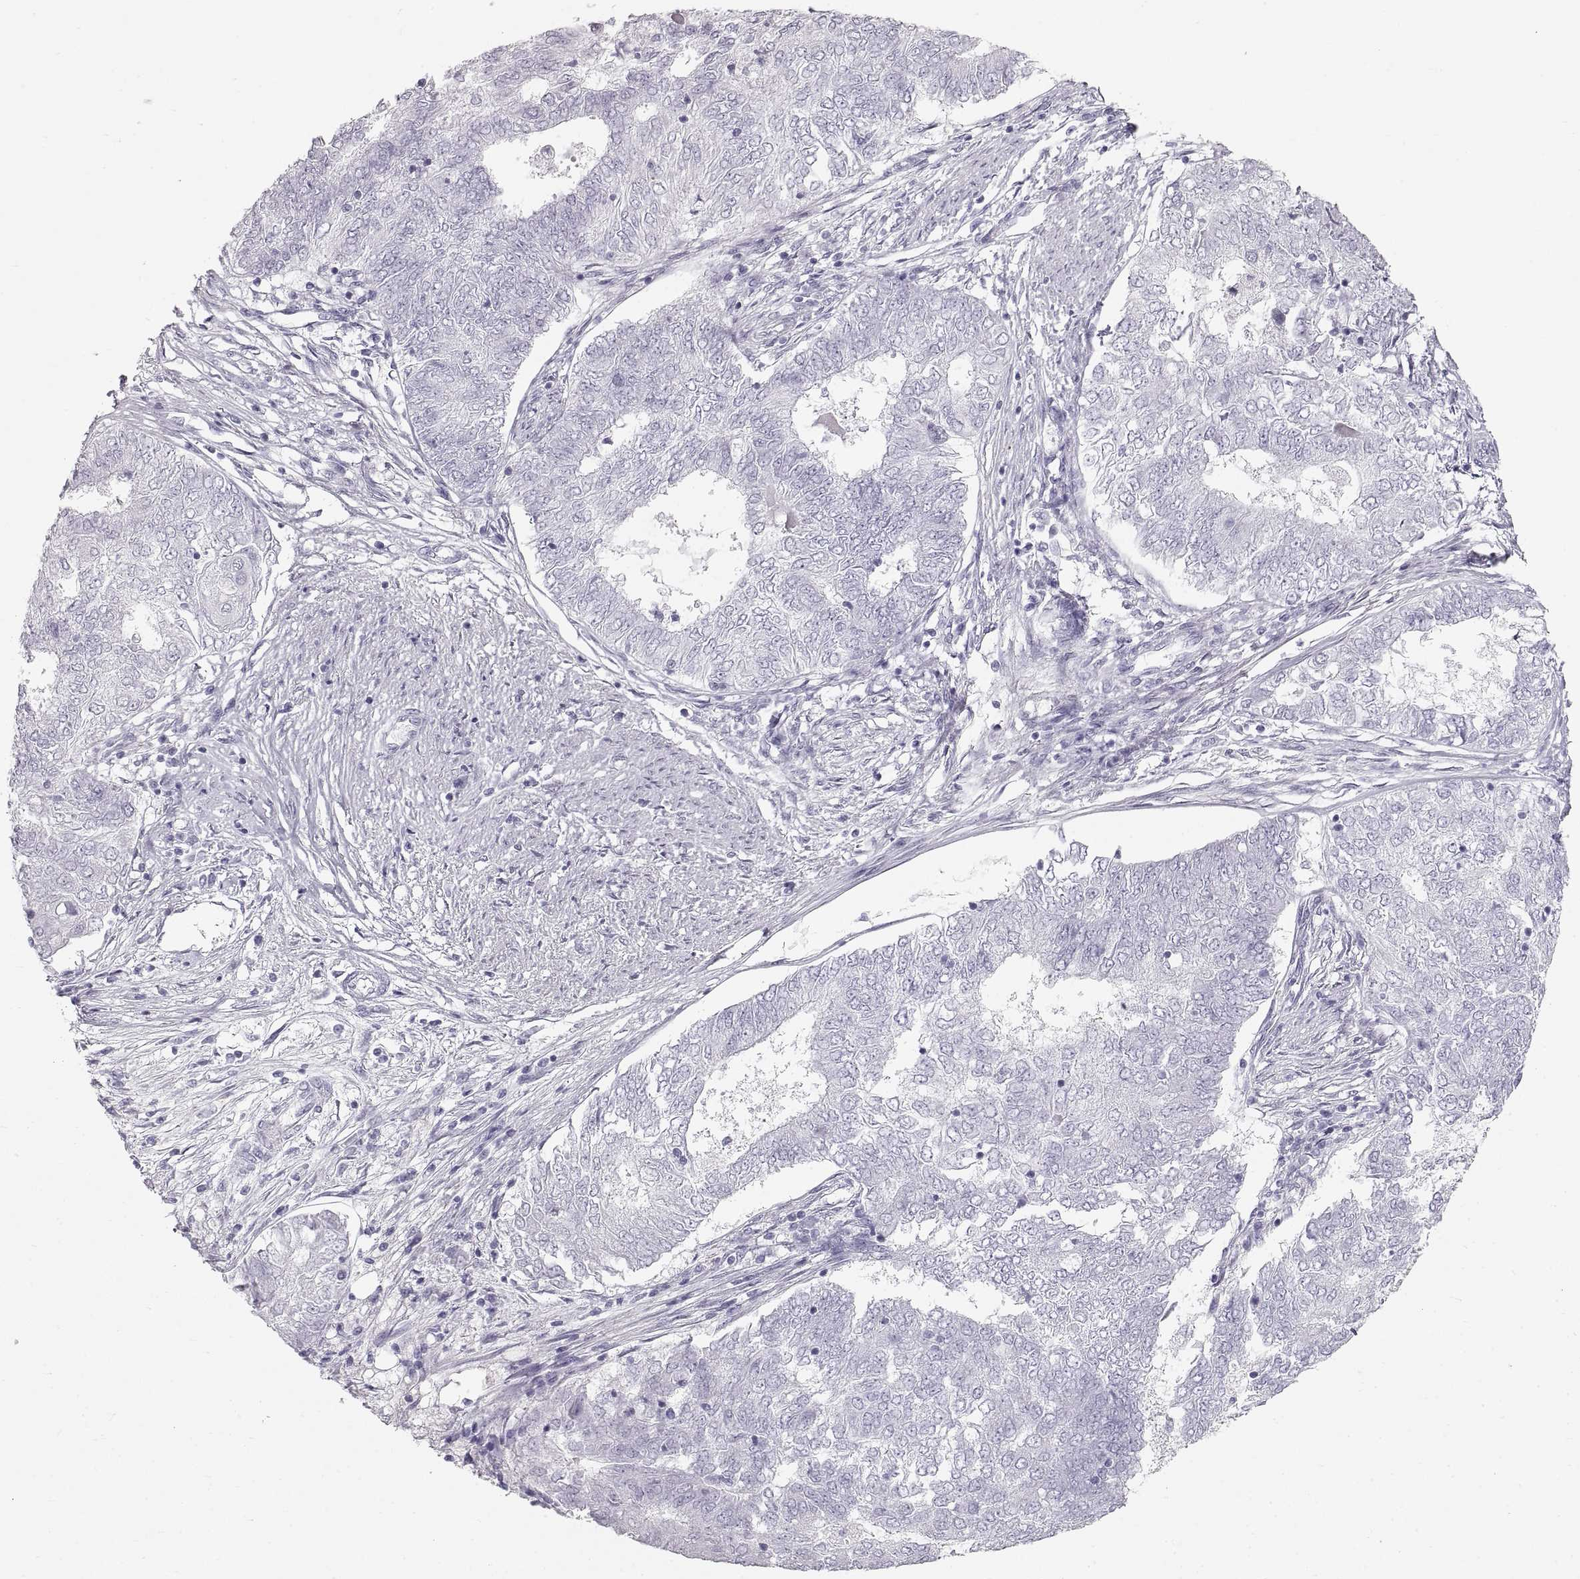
{"staining": {"intensity": "negative", "quantity": "none", "location": "none"}, "tissue": "endometrial cancer", "cell_type": "Tumor cells", "image_type": "cancer", "snomed": [{"axis": "morphology", "description": "Adenocarcinoma, NOS"}, {"axis": "topography", "description": "Endometrium"}], "caption": "Immunohistochemistry histopathology image of endometrial cancer (adenocarcinoma) stained for a protein (brown), which demonstrates no expression in tumor cells. Nuclei are stained in blue.", "gene": "CRYAA", "patient": {"sex": "female", "age": 62}}